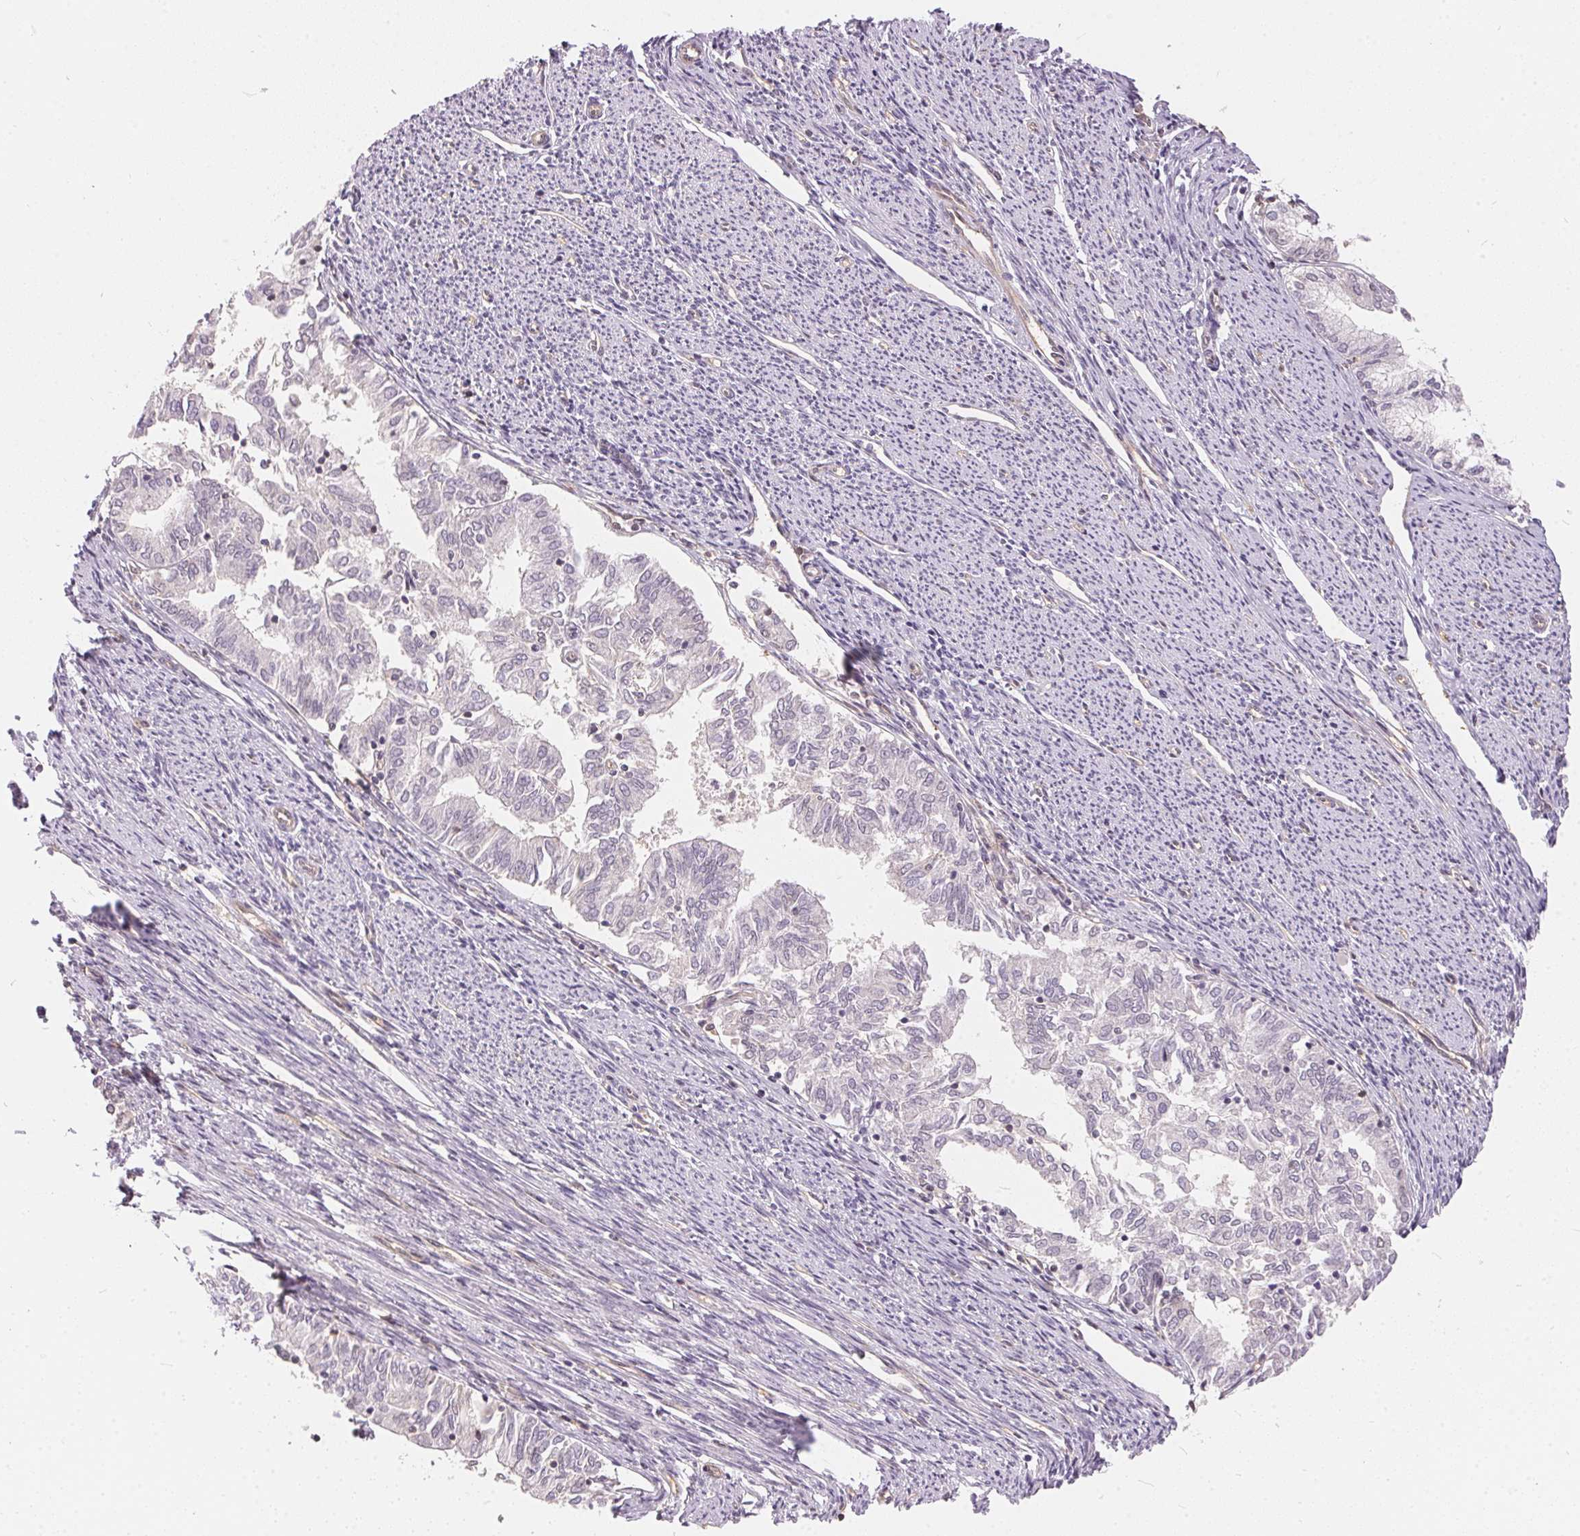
{"staining": {"intensity": "negative", "quantity": "none", "location": "none"}, "tissue": "endometrial cancer", "cell_type": "Tumor cells", "image_type": "cancer", "snomed": [{"axis": "morphology", "description": "Adenocarcinoma, NOS"}, {"axis": "topography", "description": "Endometrium"}], "caption": "High magnification brightfield microscopy of endometrial cancer stained with DAB (3,3'-diaminobenzidine) (brown) and counterstained with hematoxylin (blue): tumor cells show no significant staining.", "gene": "BLMH", "patient": {"sex": "female", "age": 79}}